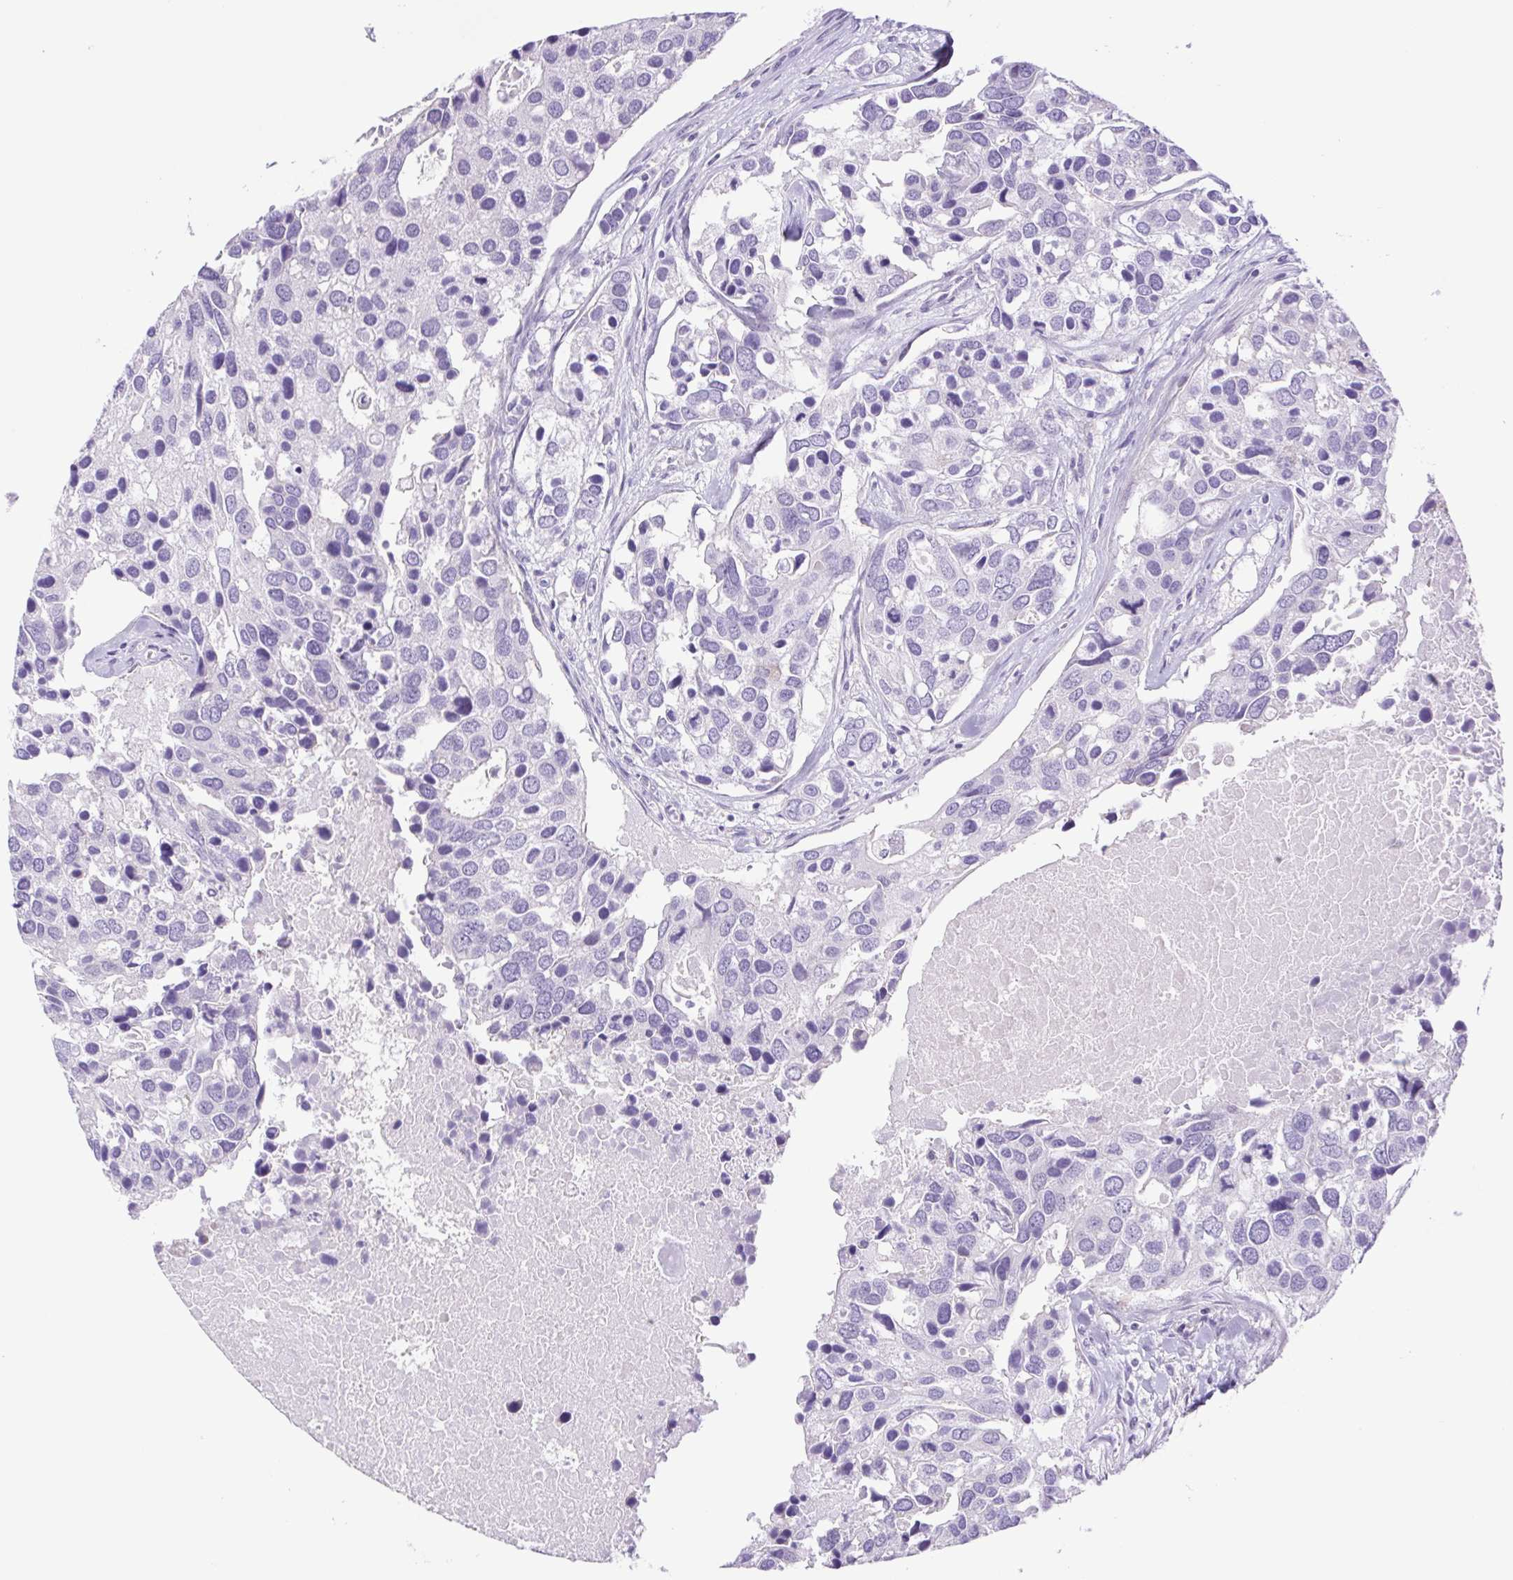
{"staining": {"intensity": "negative", "quantity": "none", "location": "none"}, "tissue": "breast cancer", "cell_type": "Tumor cells", "image_type": "cancer", "snomed": [{"axis": "morphology", "description": "Duct carcinoma"}, {"axis": "topography", "description": "Breast"}], "caption": "The IHC micrograph has no significant expression in tumor cells of breast cancer (intraductal carcinoma) tissue.", "gene": "CDSN", "patient": {"sex": "female", "age": 83}}